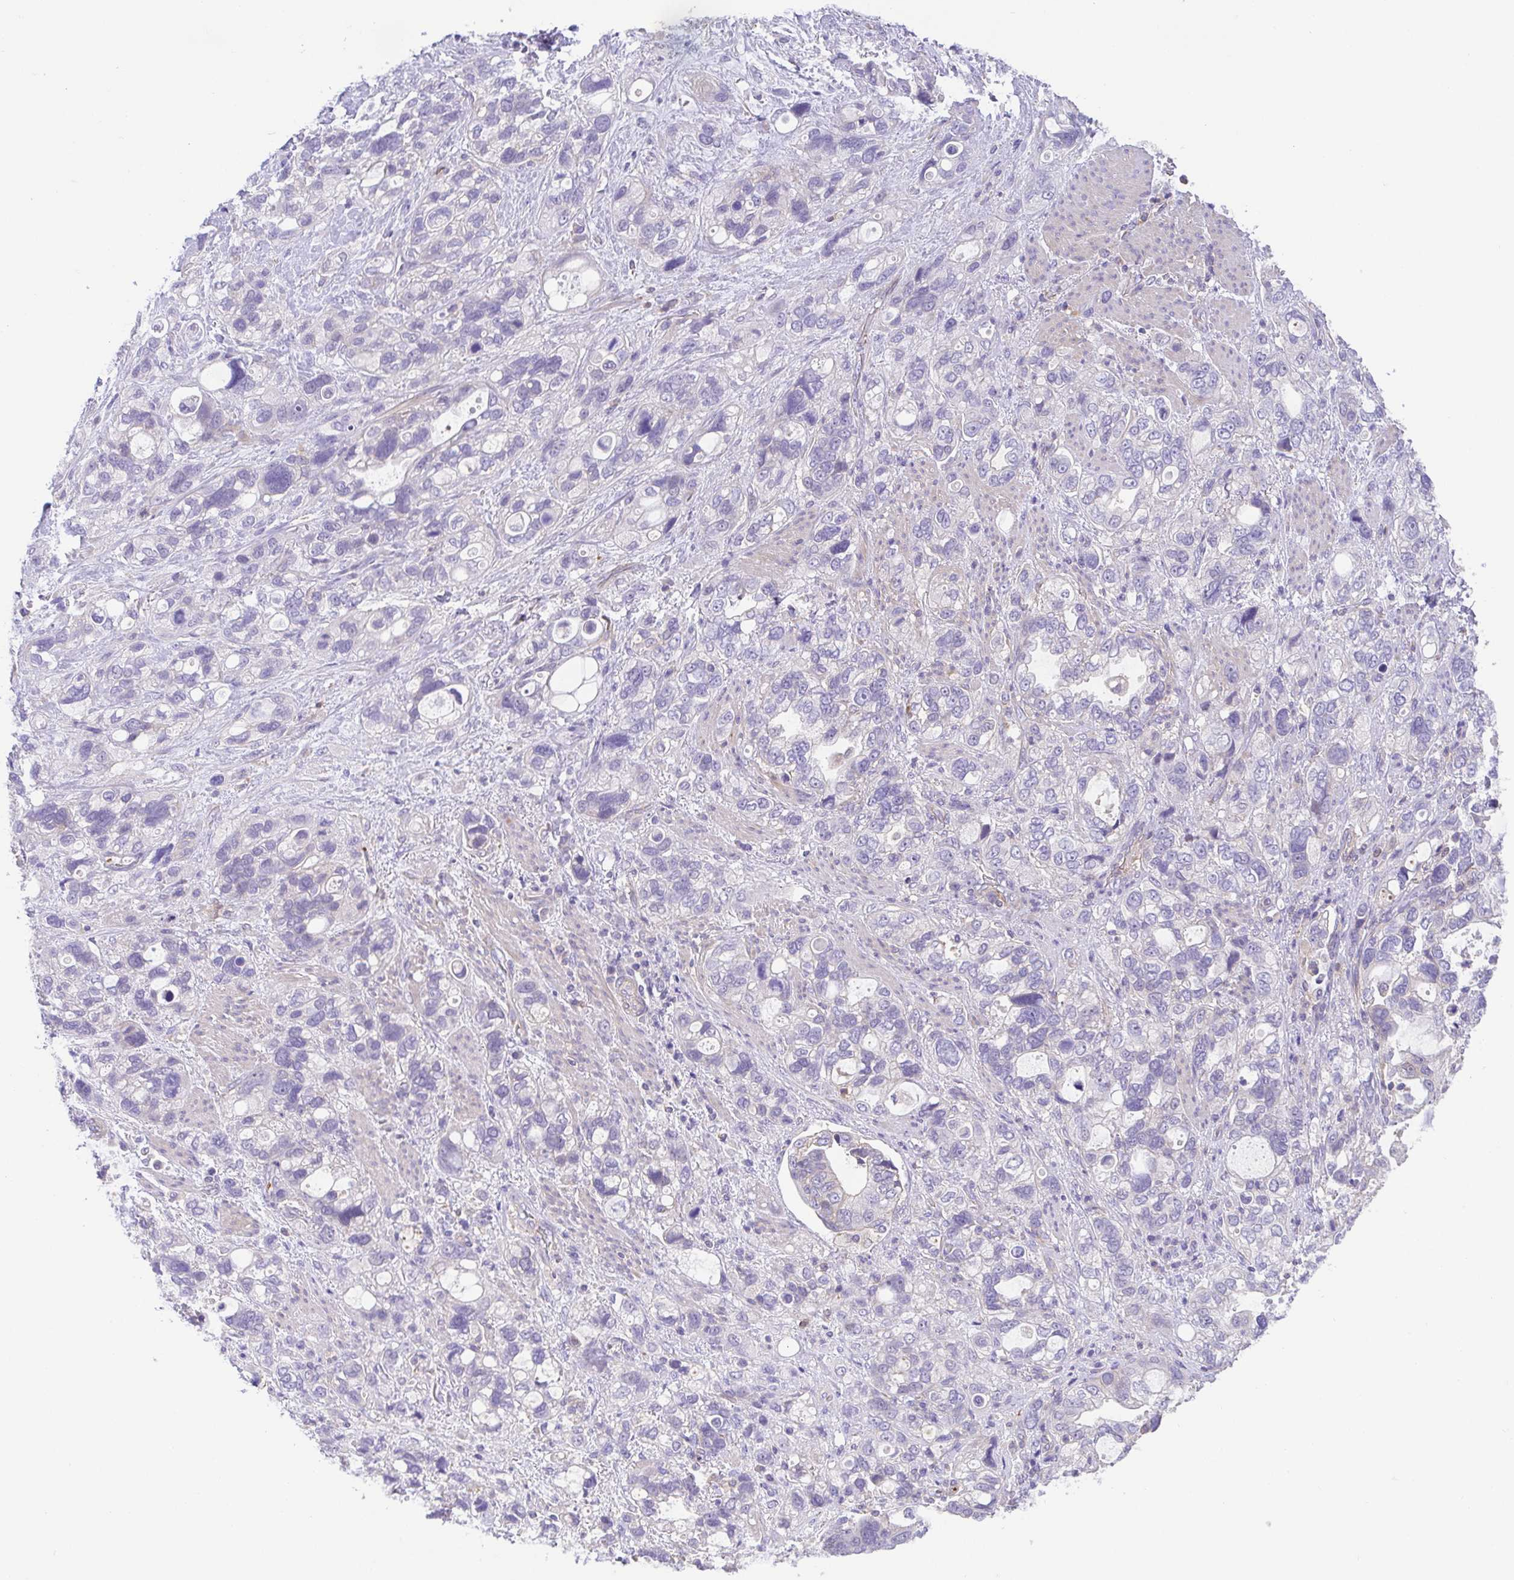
{"staining": {"intensity": "negative", "quantity": "none", "location": "none"}, "tissue": "stomach cancer", "cell_type": "Tumor cells", "image_type": "cancer", "snomed": [{"axis": "morphology", "description": "Adenocarcinoma, NOS"}, {"axis": "topography", "description": "Stomach, upper"}], "caption": "Tumor cells show no significant positivity in stomach cancer. (Brightfield microscopy of DAB (3,3'-diaminobenzidine) immunohistochemistry at high magnification).", "gene": "PRR14L", "patient": {"sex": "female", "age": 81}}